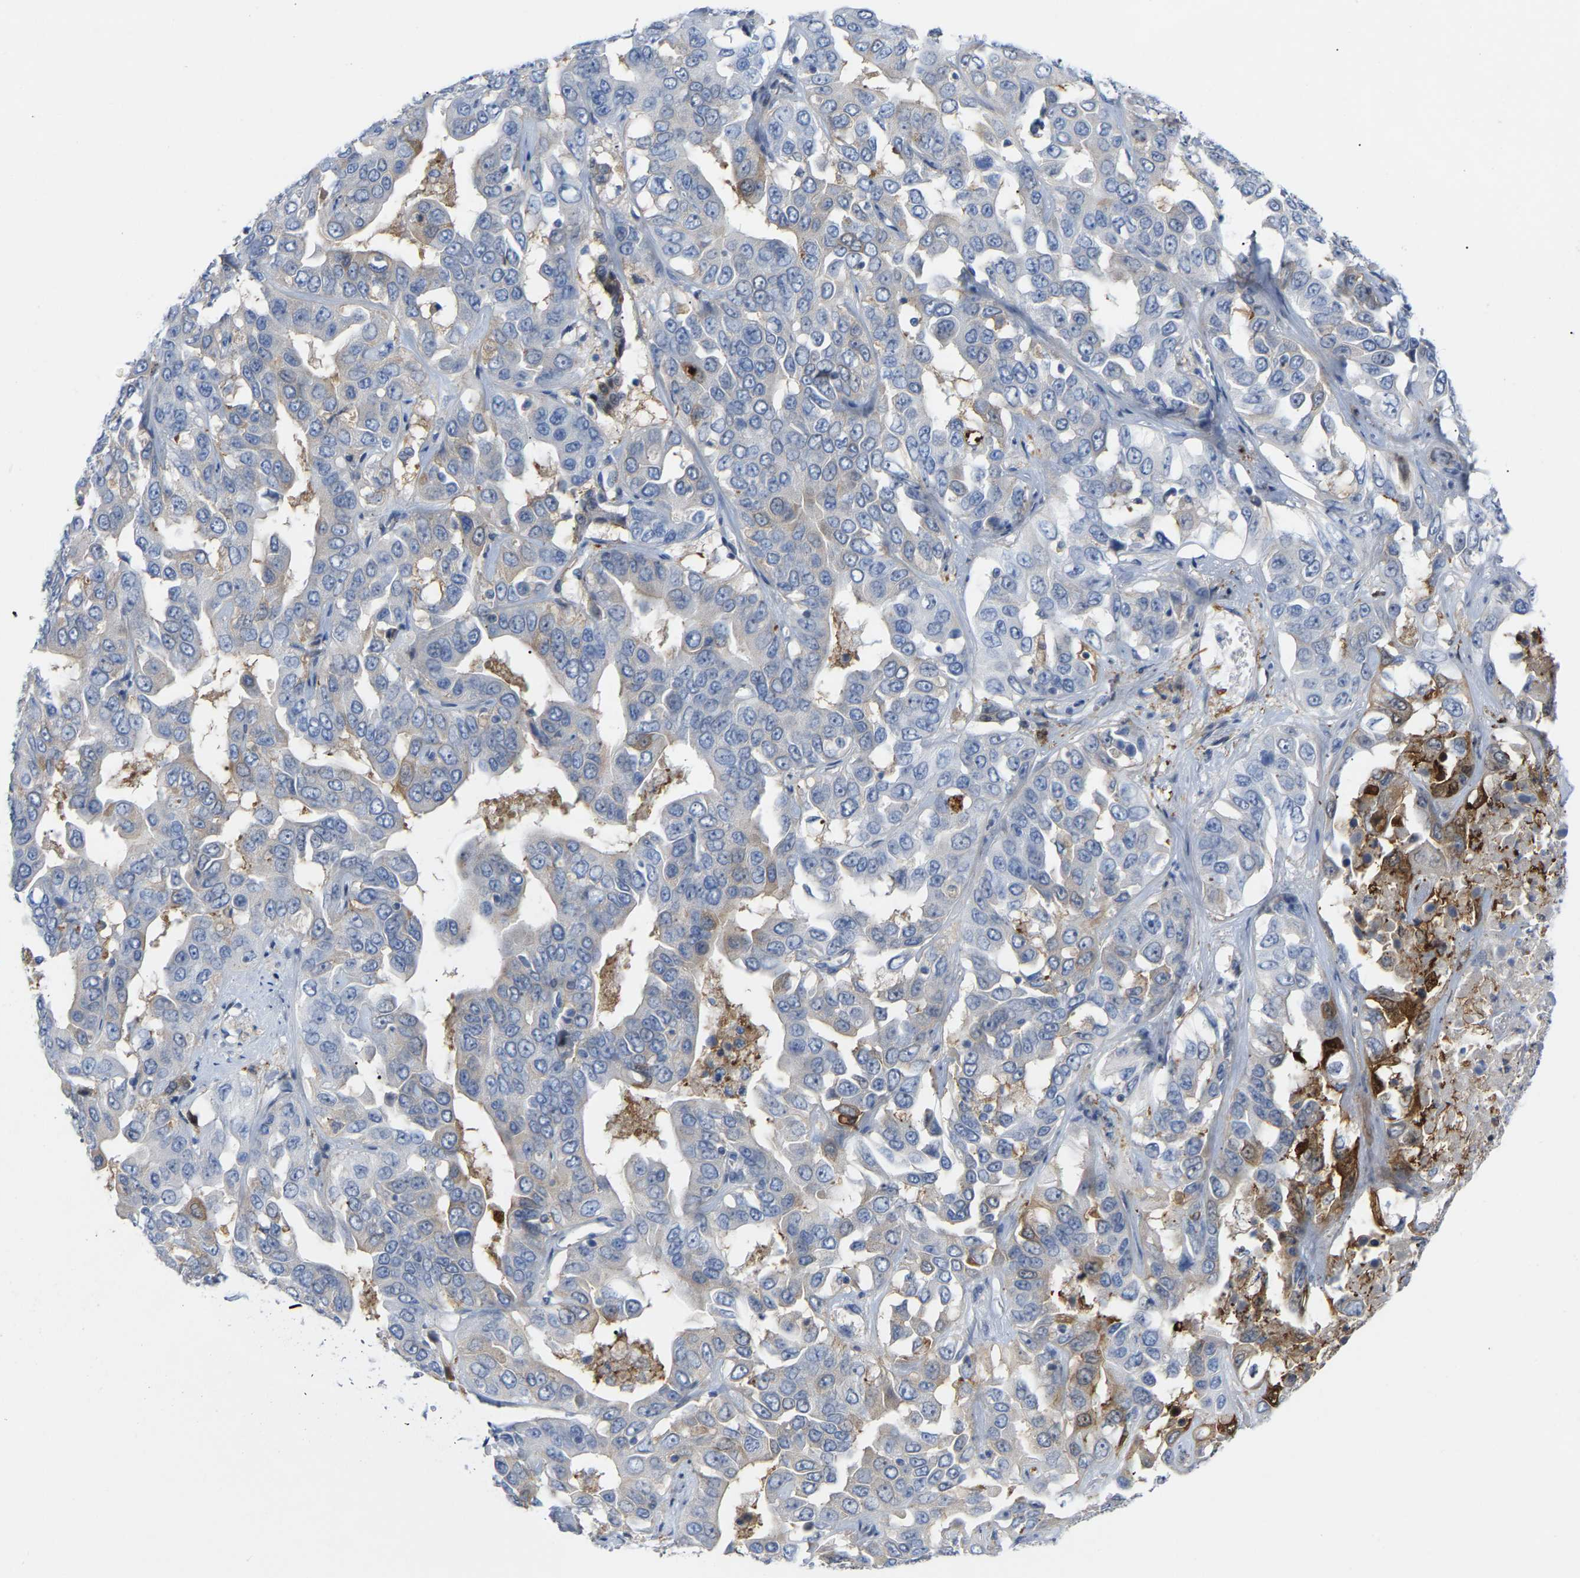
{"staining": {"intensity": "weak", "quantity": "<25%", "location": "cytoplasmic/membranous"}, "tissue": "liver cancer", "cell_type": "Tumor cells", "image_type": "cancer", "snomed": [{"axis": "morphology", "description": "Cholangiocarcinoma"}, {"axis": "topography", "description": "Liver"}], "caption": "Immunohistochemical staining of liver cancer reveals no significant positivity in tumor cells.", "gene": "ABTB2", "patient": {"sex": "female", "age": 52}}